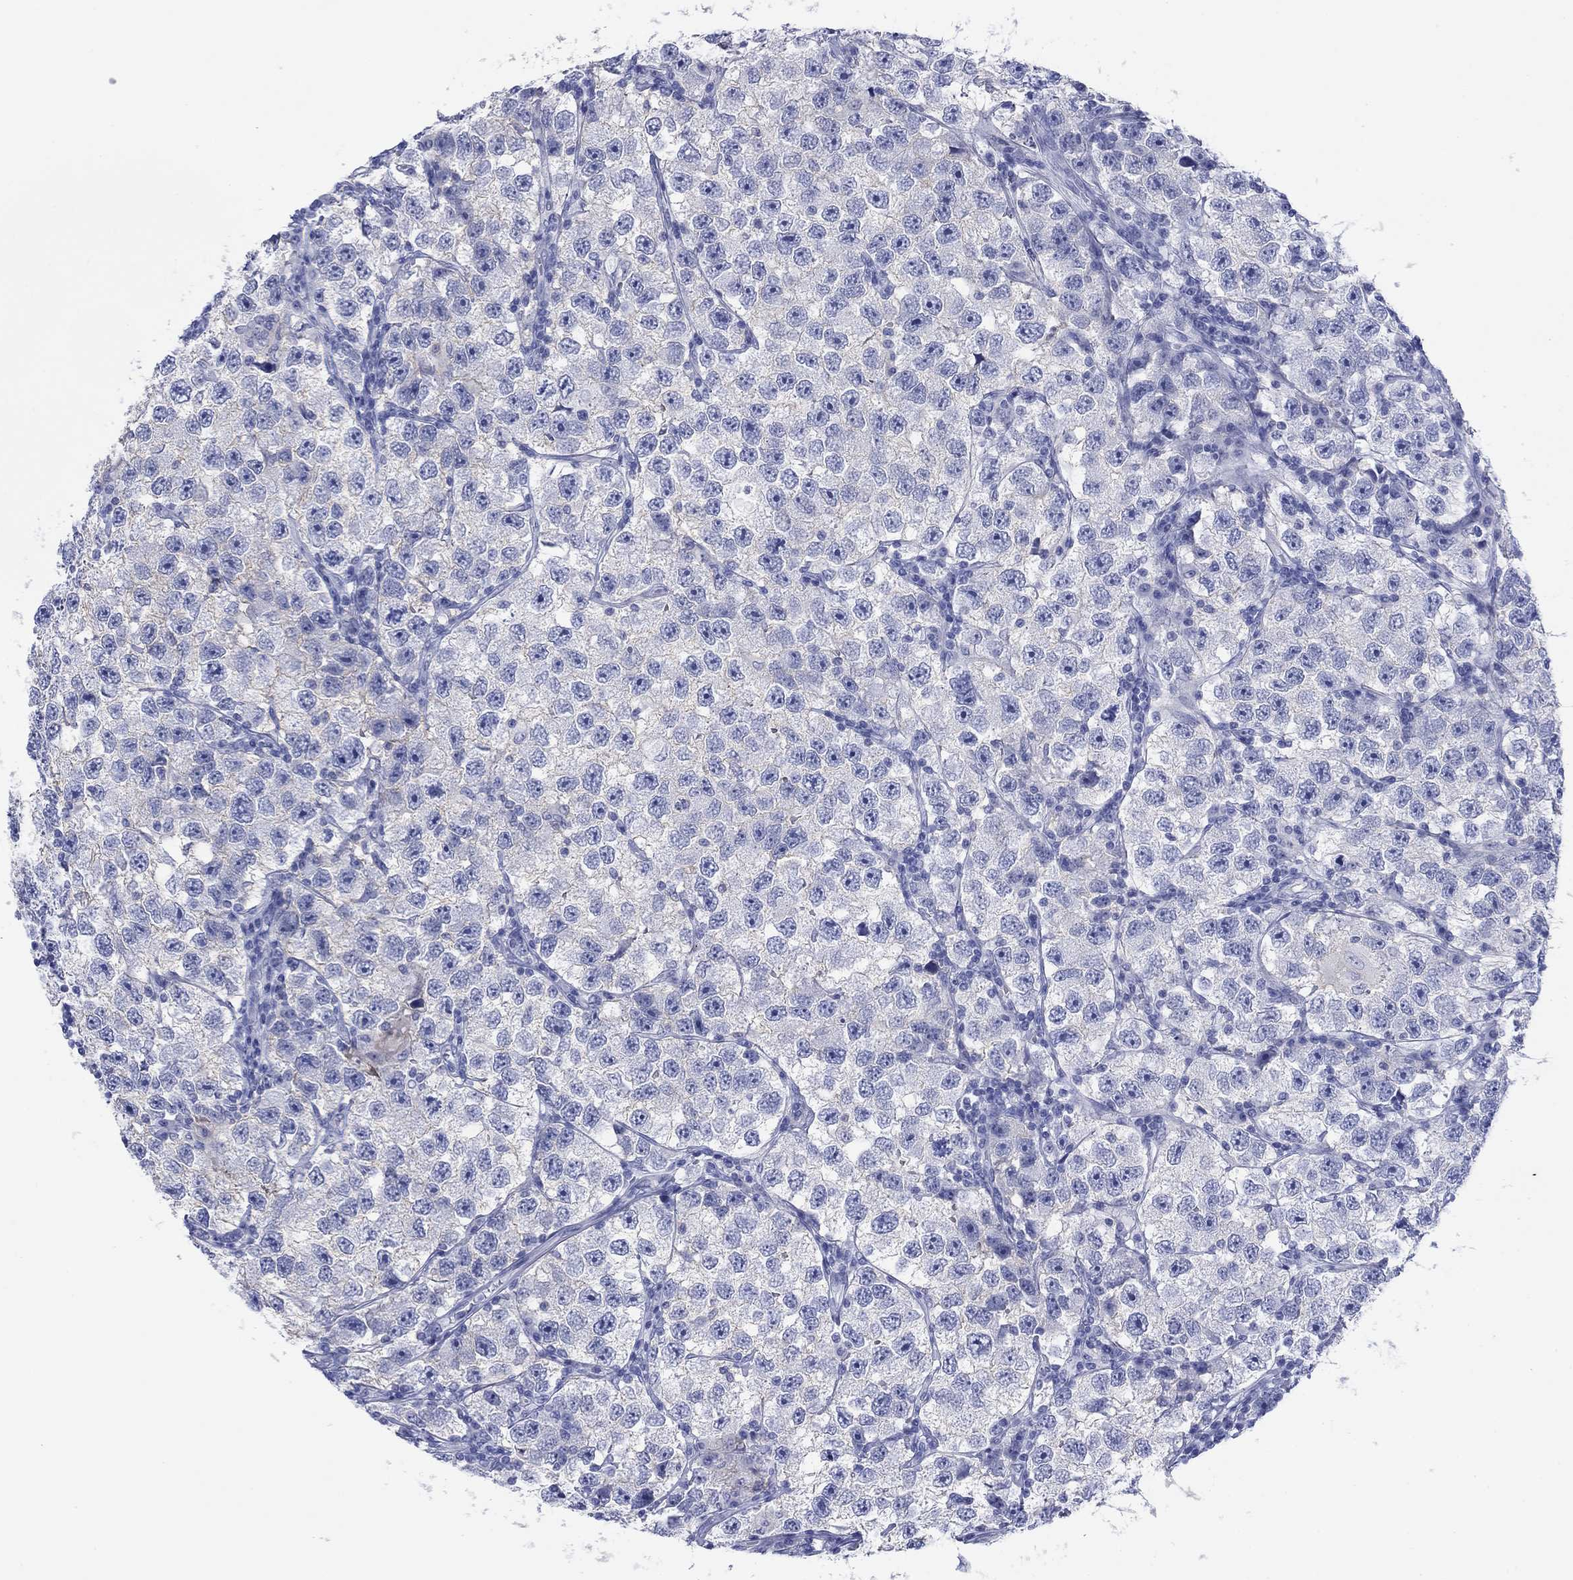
{"staining": {"intensity": "negative", "quantity": "none", "location": "none"}, "tissue": "testis cancer", "cell_type": "Tumor cells", "image_type": "cancer", "snomed": [{"axis": "morphology", "description": "Seminoma, NOS"}, {"axis": "topography", "description": "Testis"}], "caption": "This is an immunohistochemistry (IHC) micrograph of human testis cancer (seminoma). There is no expression in tumor cells.", "gene": "ATP1B1", "patient": {"sex": "male", "age": 26}}